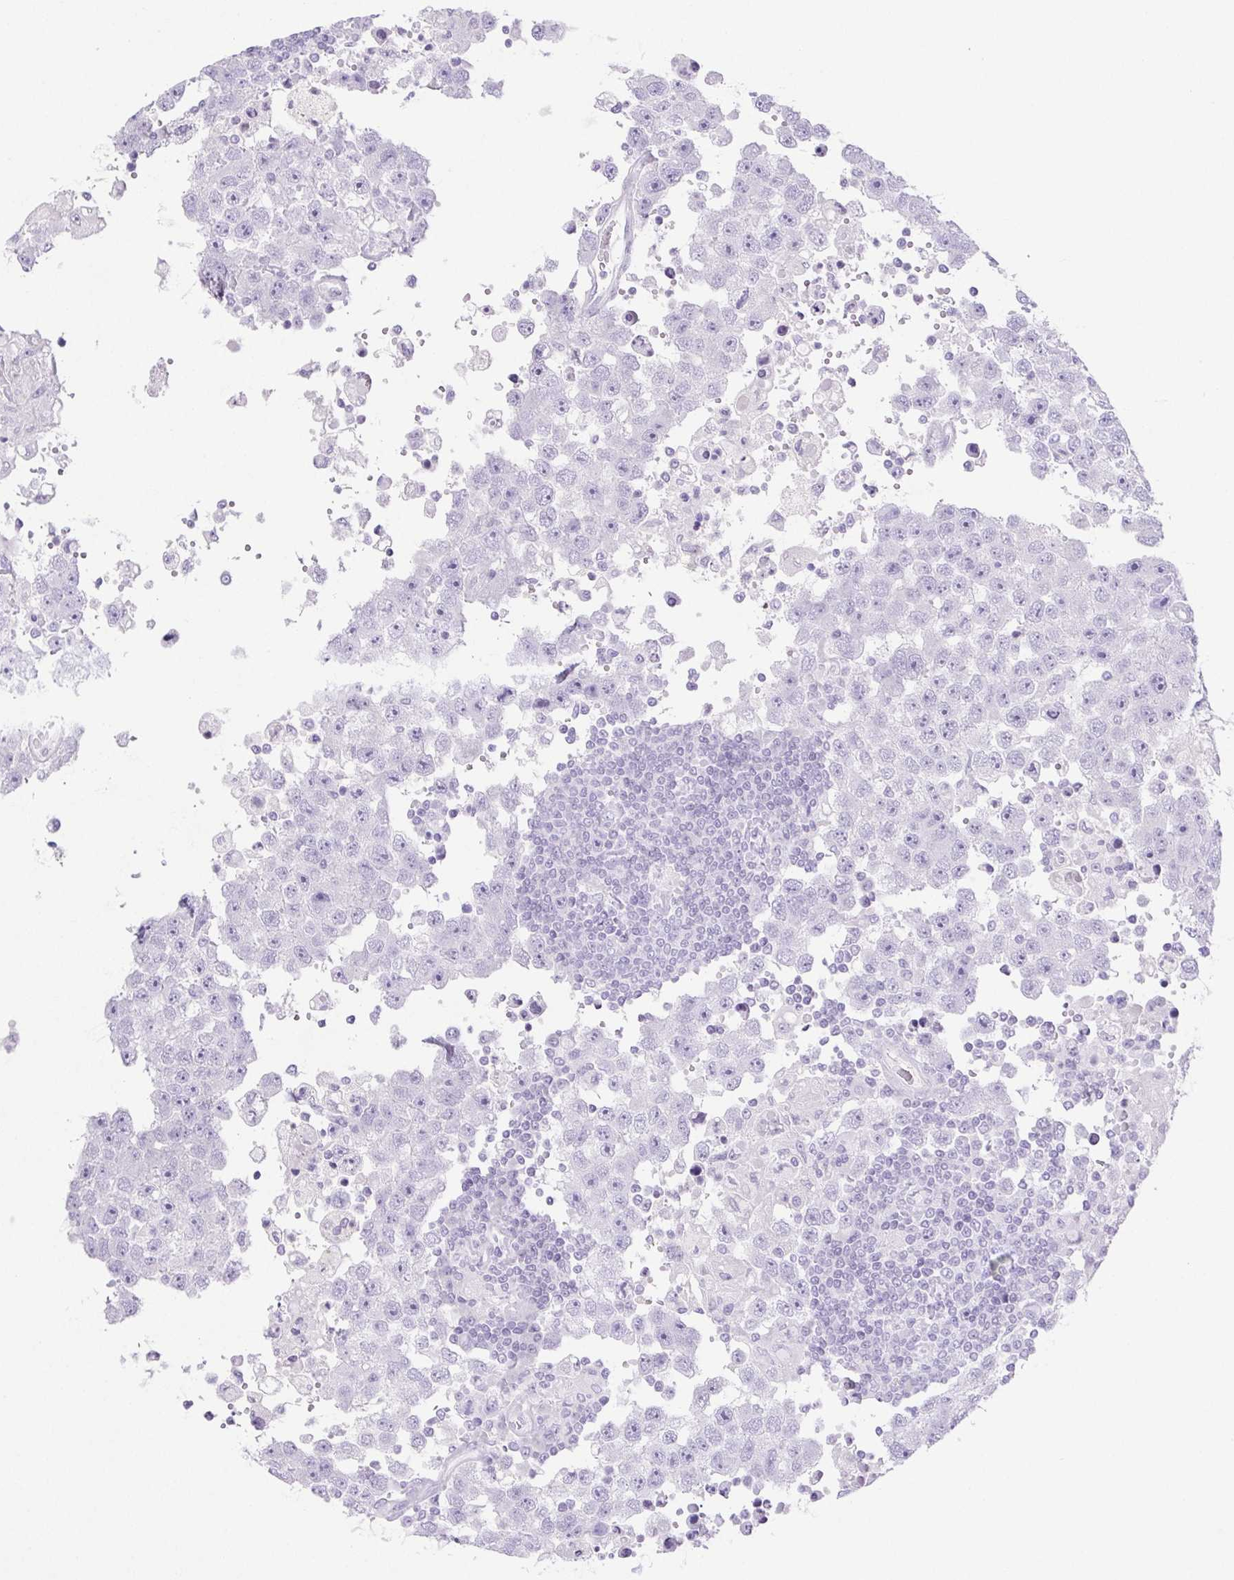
{"staining": {"intensity": "negative", "quantity": "none", "location": "none"}, "tissue": "testis cancer", "cell_type": "Tumor cells", "image_type": "cancer", "snomed": [{"axis": "morphology", "description": "Carcinoma, Embryonal, NOS"}, {"axis": "topography", "description": "Testis"}], "caption": "This is a micrograph of IHC staining of testis cancer, which shows no positivity in tumor cells. (Stains: DAB (3,3'-diaminobenzidine) immunohistochemistry (IHC) with hematoxylin counter stain, Microscopy: brightfield microscopy at high magnification).", "gene": "PAPPA2", "patient": {"sex": "male", "age": 83}}